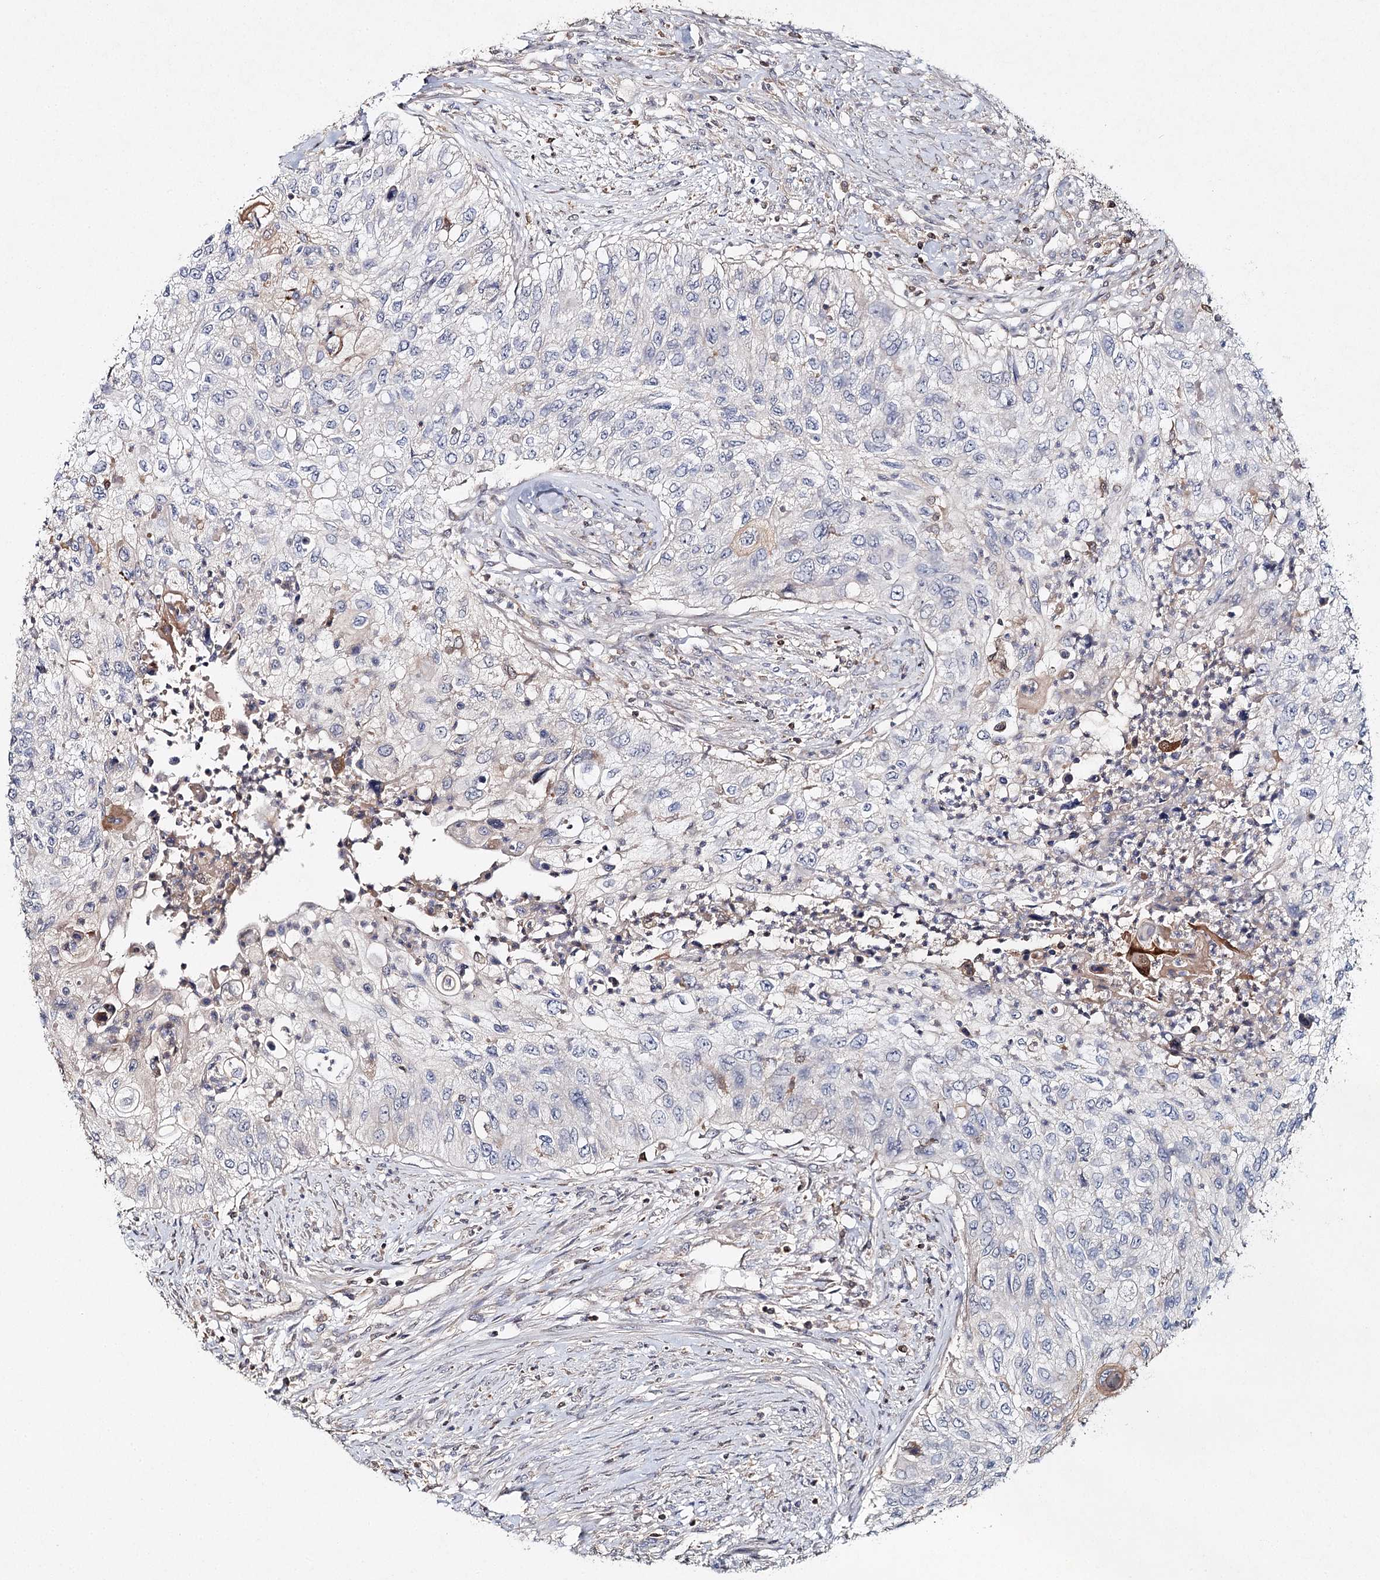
{"staining": {"intensity": "negative", "quantity": "none", "location": "none"}, "tissue": "urothelial cancer", "cell_type": "Tumor cells", "image_type": "cancer", "snomed": [{"axis": "morphology", "description": "Urothelial carcinoma, High grade"}, {"axis": "topography", "description": "Urinary bladder"}], "caption": "High power microscopy image of an immunohistochemistry (IHC) image of urothelial carcinoma (high-grade), revealing no significant staining in tumor cells.", "gene": "SLC41A2", "patient": {"sex": "female", "age": 60}}